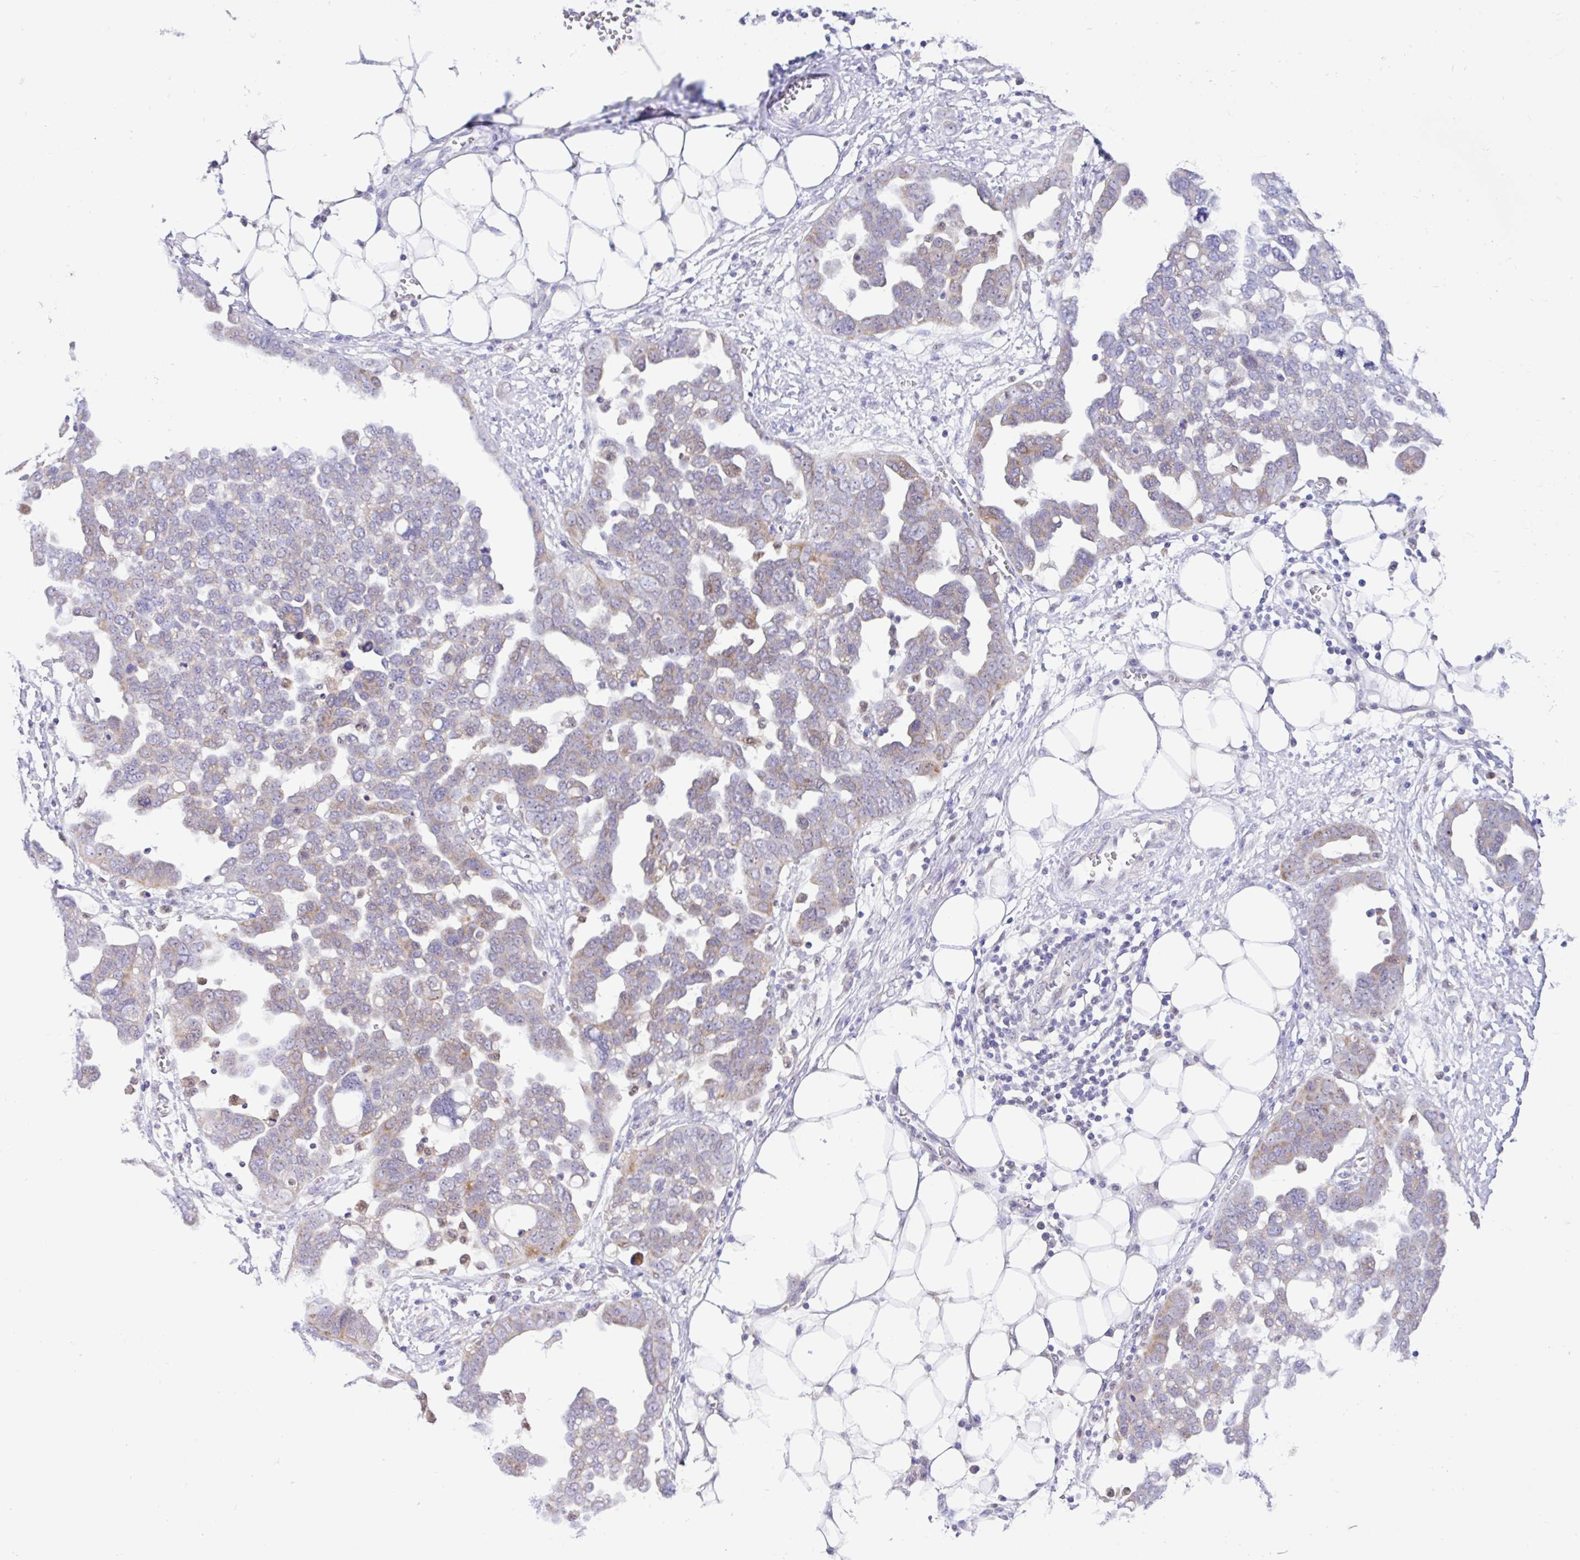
{"staining": {"intensity": "weak", "quantity": "<25%", "location": "cytoplasmic/membranous"}, "tissue": "ovarian cancer", "cell_type": "Tumor cells", "image_type": "cancer", "snomed": [{"axis": "morphology", "description": "Cystadenocarcinoma, serous, NOS"}, {"axis": "topography", "description": "Ovary"}], "caption": "Ovarian cancer was stained to show a protein in brown. There is no significant staining in tumor cells.", "gene": "ANO4", "patient": {"sex": "female", "age": 59}}